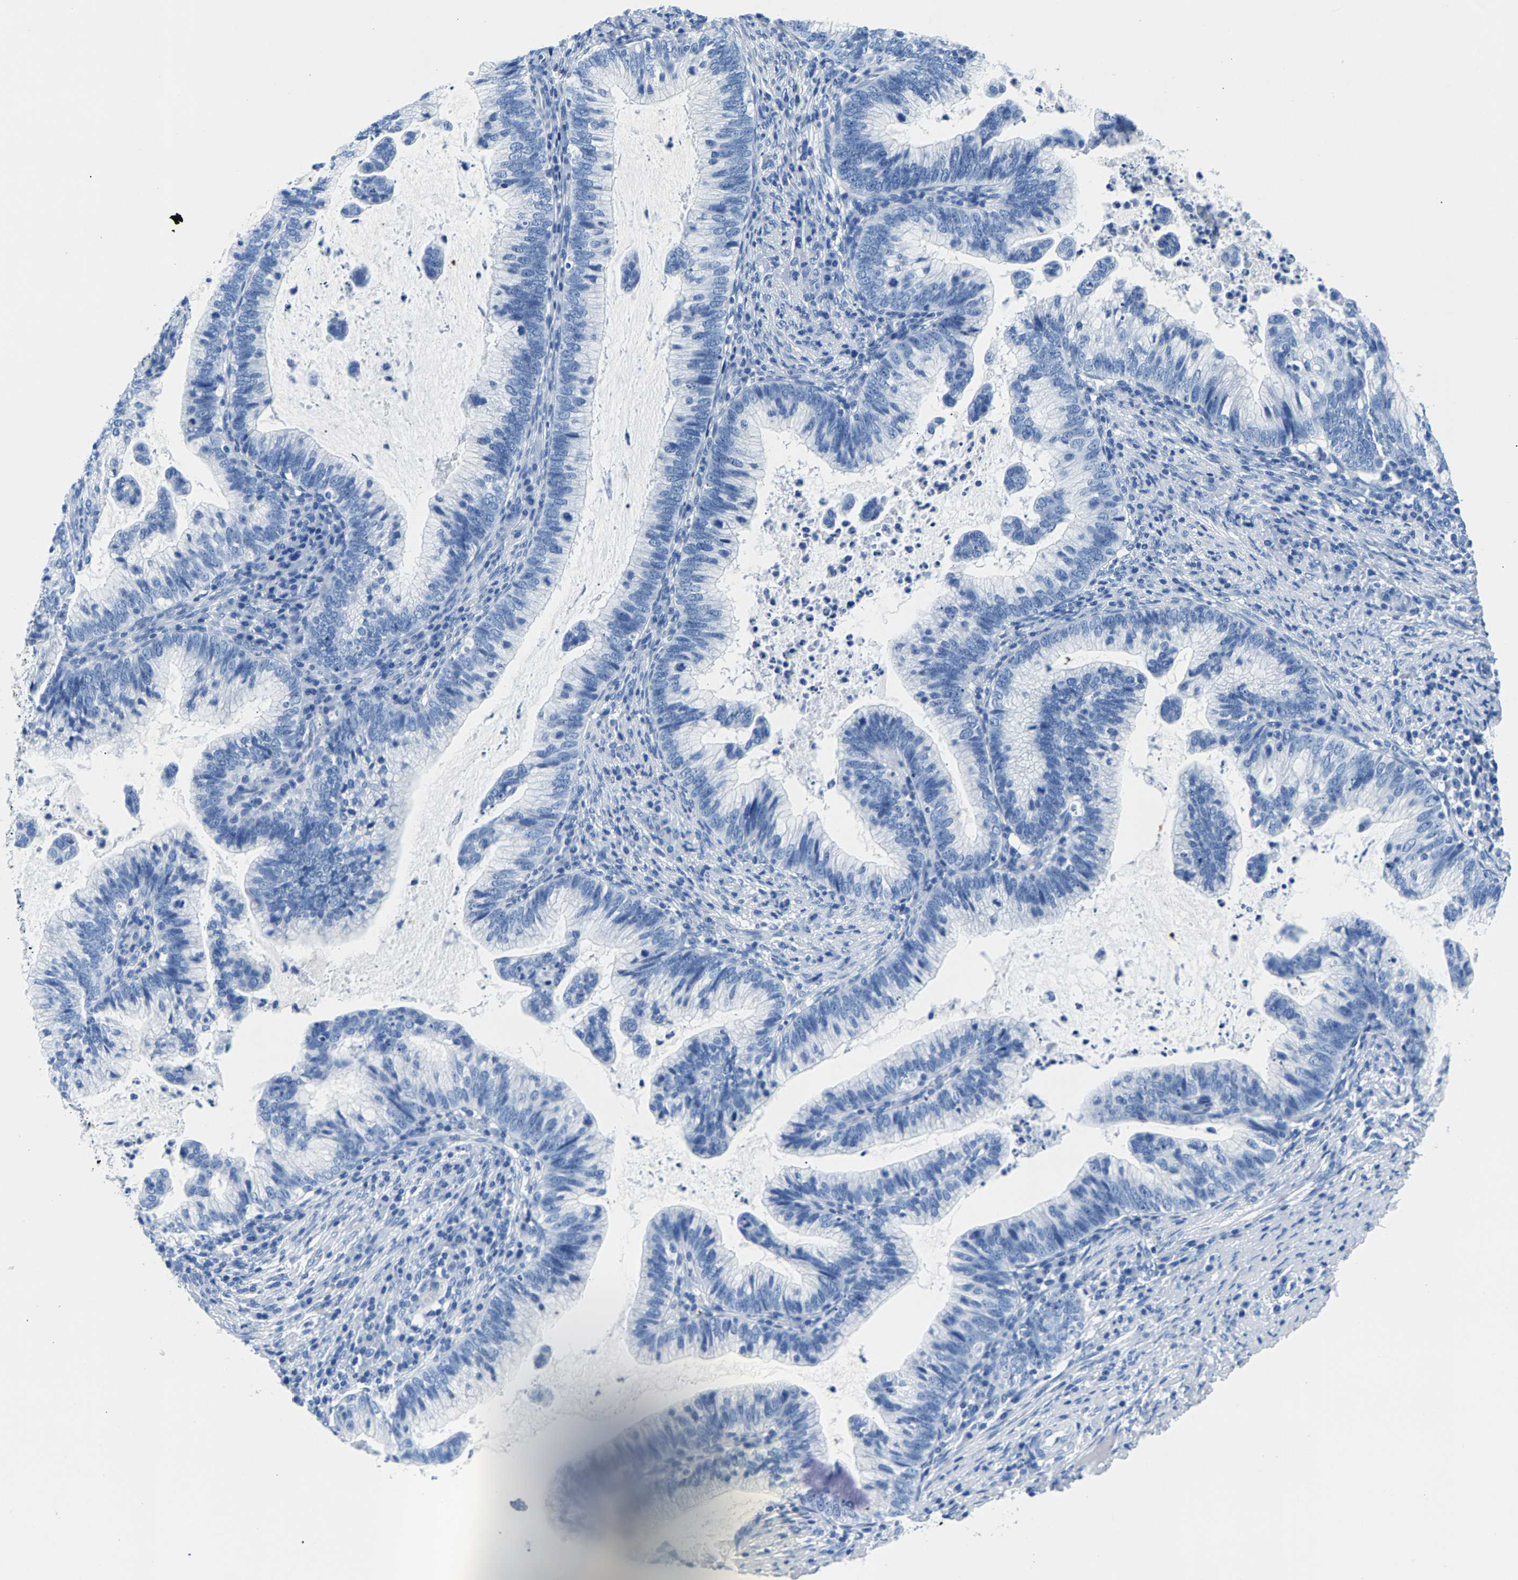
{"staining": {"intensity": "negative", "quantity": "none", "location": "none"}, "tissue": "cervical cancer", "cell_type": "Tumor cells", "image_type": "cancer", "snomed": [{"axis": "morphology", "description": "Adenocarcinoma, NOS"}, {"axis": "topography", "description": "Cervix"}], "caption": "This is an IHC photomicrograph of cervical cancer. There is no expression in tumor cells.", "gene": "CPS1", "patient": {"sex": "female", "age": 36}}